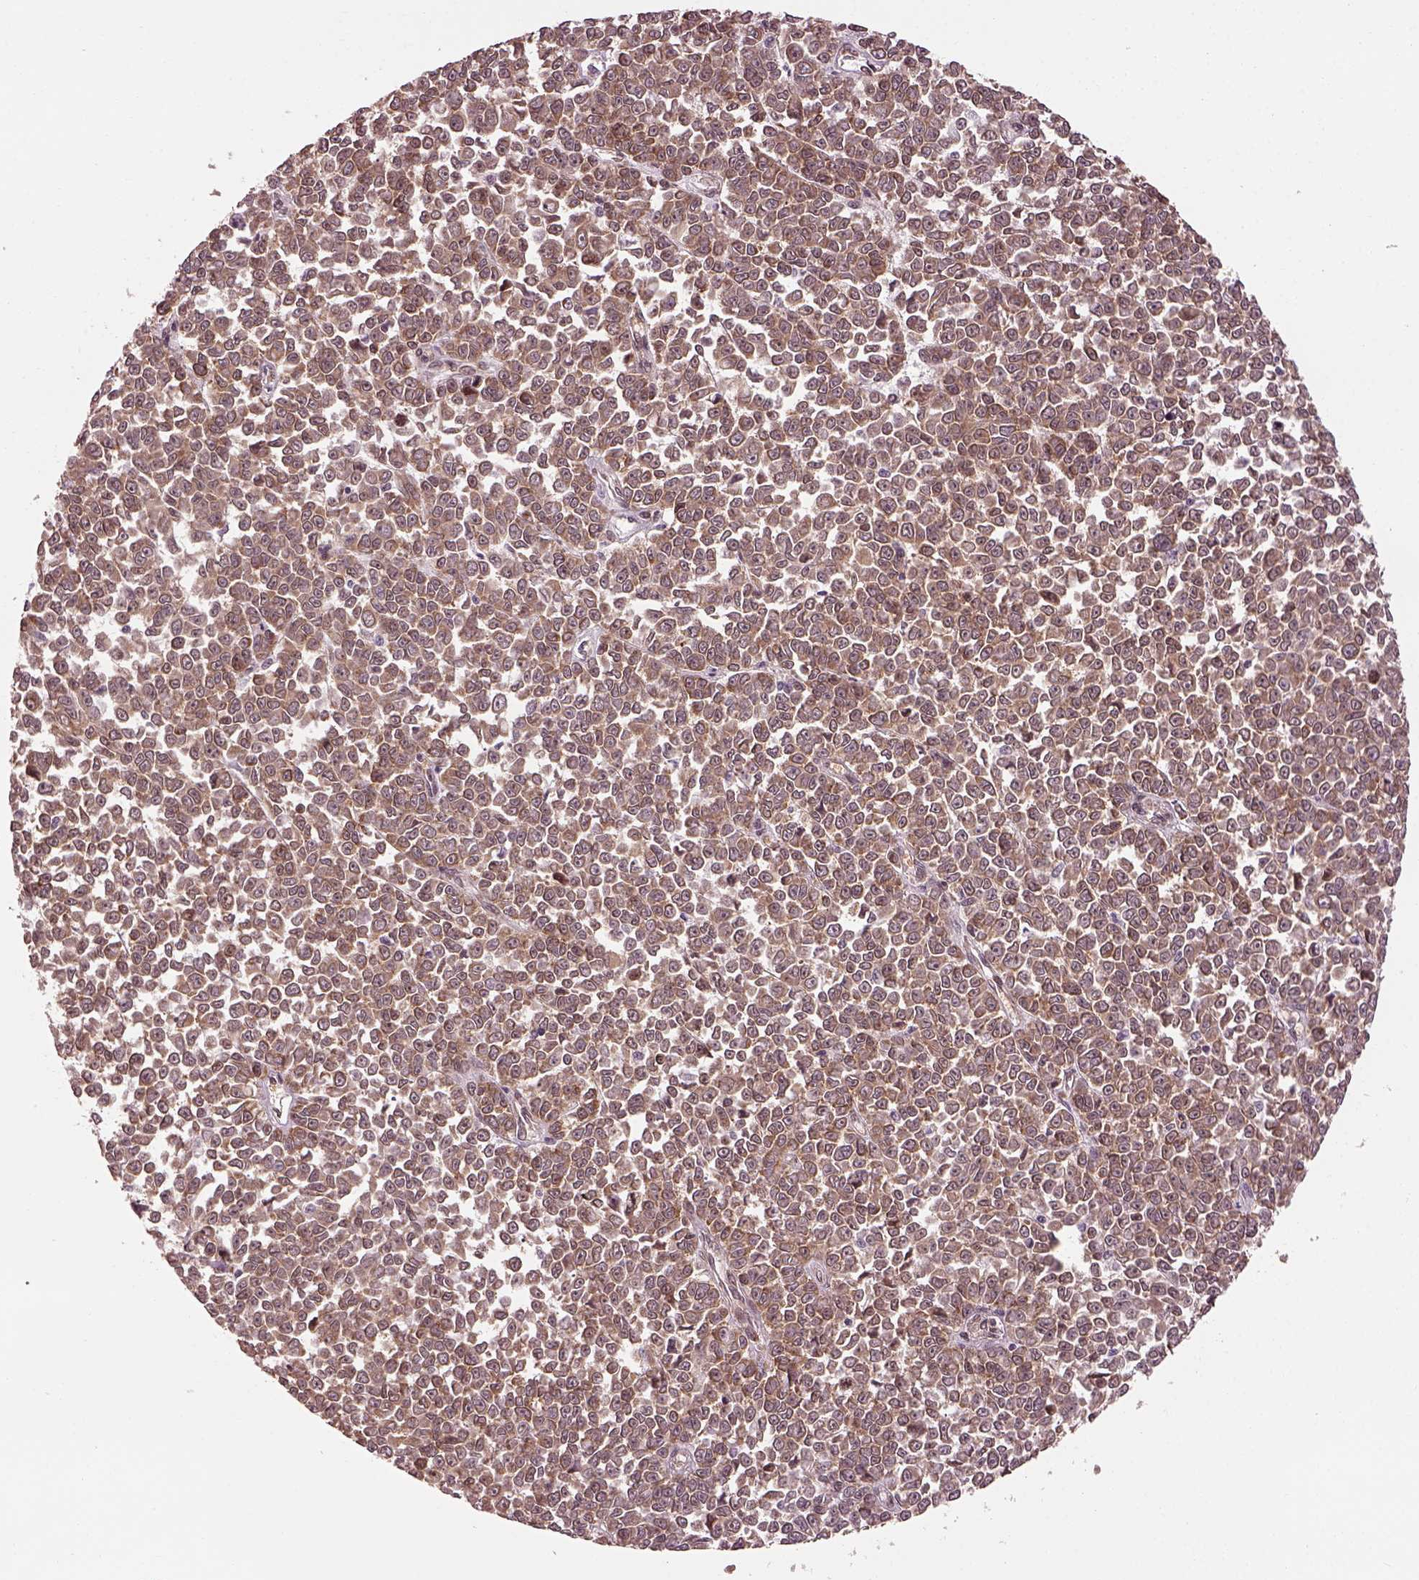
{"staining": {"intensity": "moderate", "quantity": ">75%", "location": "cytoplasmic/membranous"}, "tissue": "melanoma", "cell_type": "Tumor cells", "image_type": "cancer", "snomed": [{"axis": "morphology", "description": "Malignant melanoma, NOS"}, {"axis": "topography", "description": "Skin"}], "caption": "Brown immunohistochemical staining in malignant melanoma demonstrates moderate cytoplasmic/membranous expression in about >75% of tumor cells.", "gene": "LSM14A", "patient": {"sex": "female", "age": 95}}